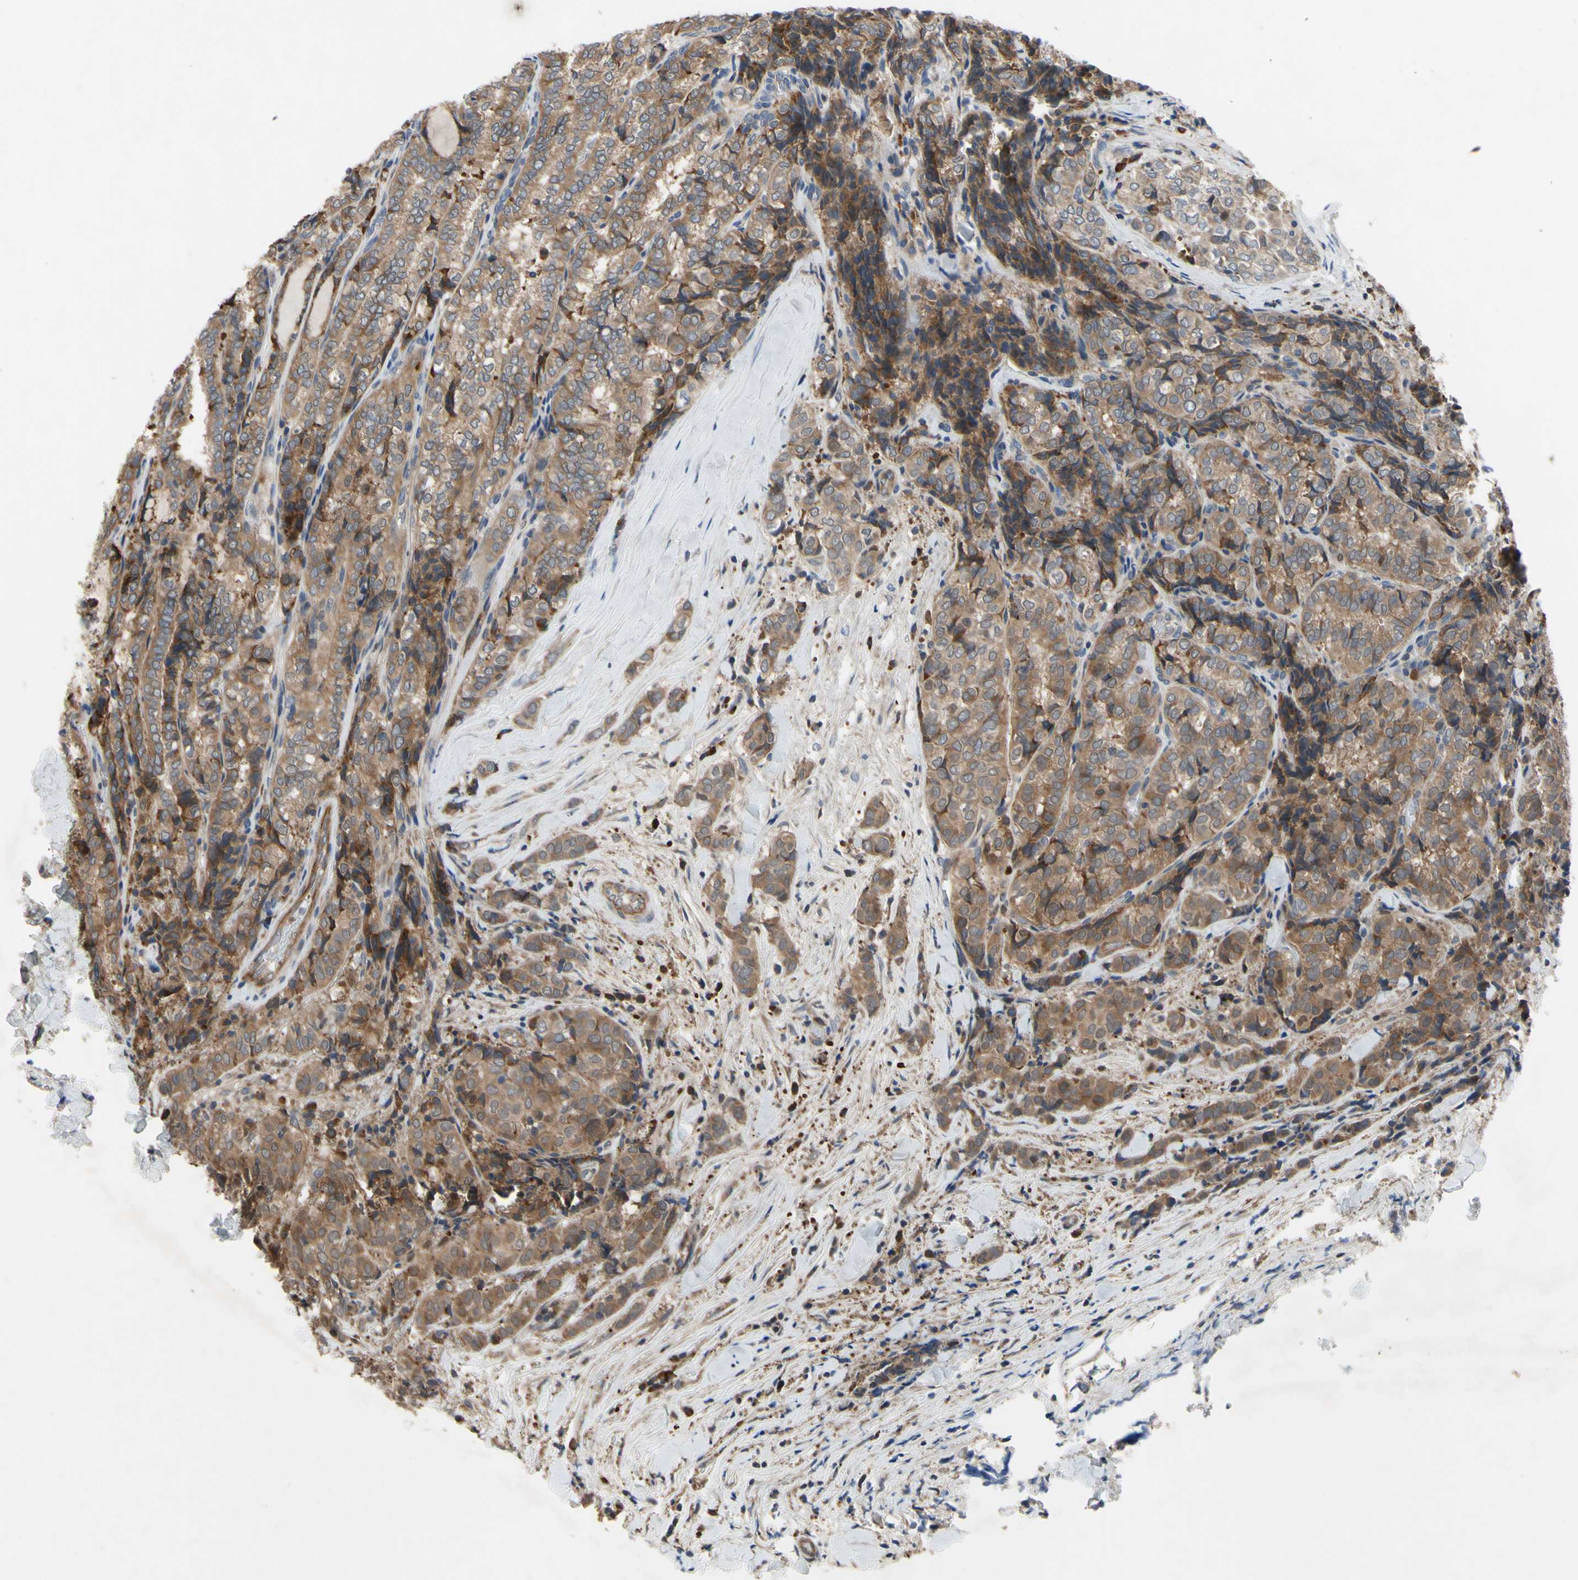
{"staining": {"intensity": "moderate", "quantity": ">75%", "location": "cytoplasmic/membranous"}, "tissue": "thyroid cancer", "cell_type": "Tumor cells", "image_type": "cancer", "snomed": [{"axis": "morphology", "description": "Normal tissue, NOS"}, {"axis": "morphology", "description": "Papillary adenocarcinoma, NOS"}, {"axis": "topography", "description": "Thyroid gland"}], "caption": "Thyroid papillary adenocarcinoma tissue reveals moderate cytoplasmic/membranous expression in approximately >75% of tumor cells, visualized by immunohistochemistry. The protein of interest is shown in brown color, while the nuclei are stained blue.", "gene": "XIAP", "patient": {"sex": "female", "age": 30}}